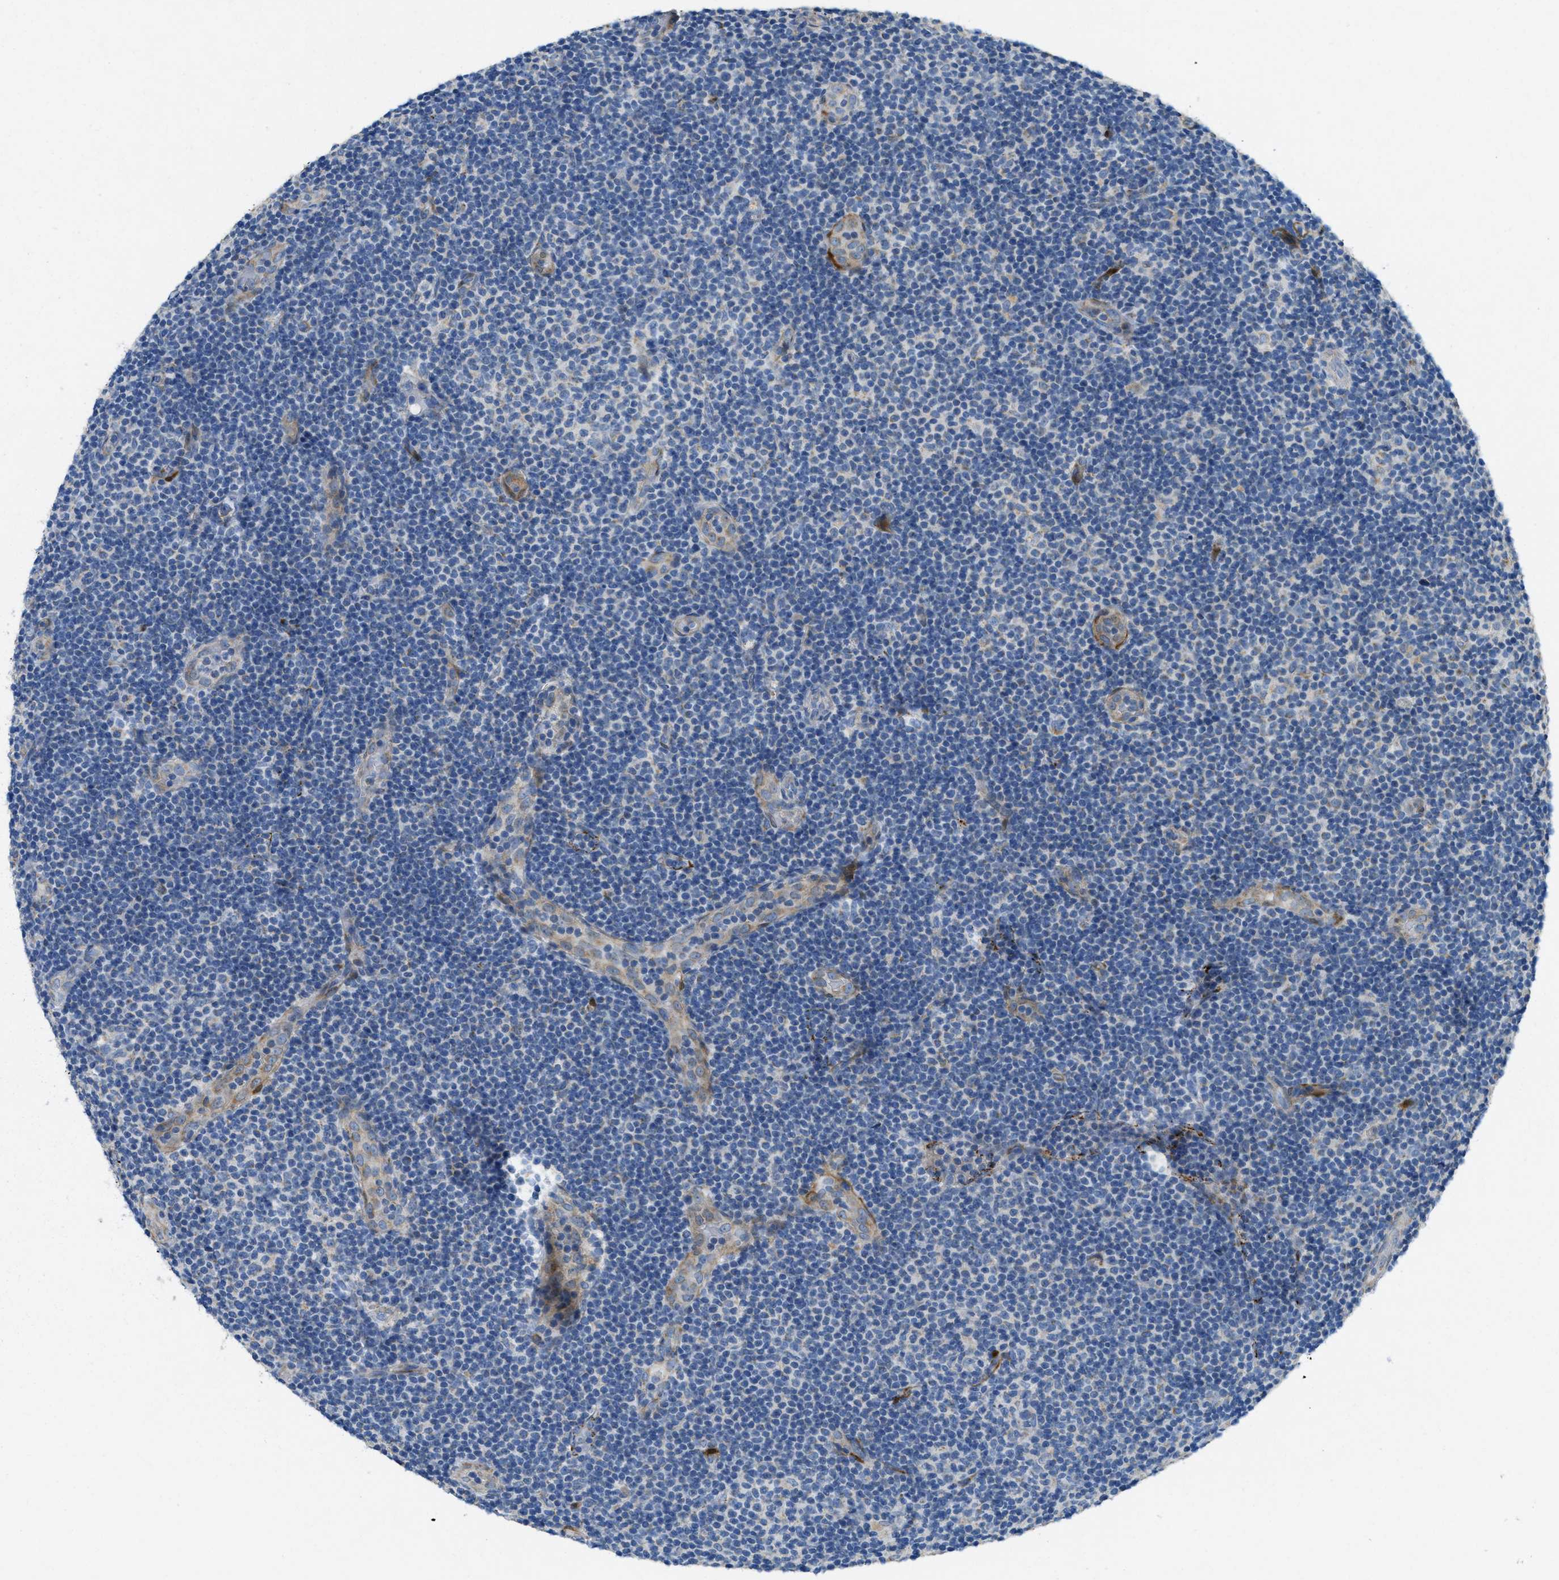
{"staining": {"intensity": "negative", "quantity": "none", "location": "none"}, "tissue": "lymphoma", "cell_type": "Tumor cells", "image_type": "cancer", "snomed": [{"axis": "morphology", "description": "Malignant lymphoma, non-Hodgkin's type, Low grade"}, {"axis": "topography", "description": "Lymph node"}], "caption": "DAB (3,3'-diaminobenzidine) immunohistochemical staining of human malignant lymphoma, non-Hodgkin's type (low-grade) exhibits no significant positivity in tumor cells.", "gene": "CYGB", "patient": {"sex": "male", "age": 83}}